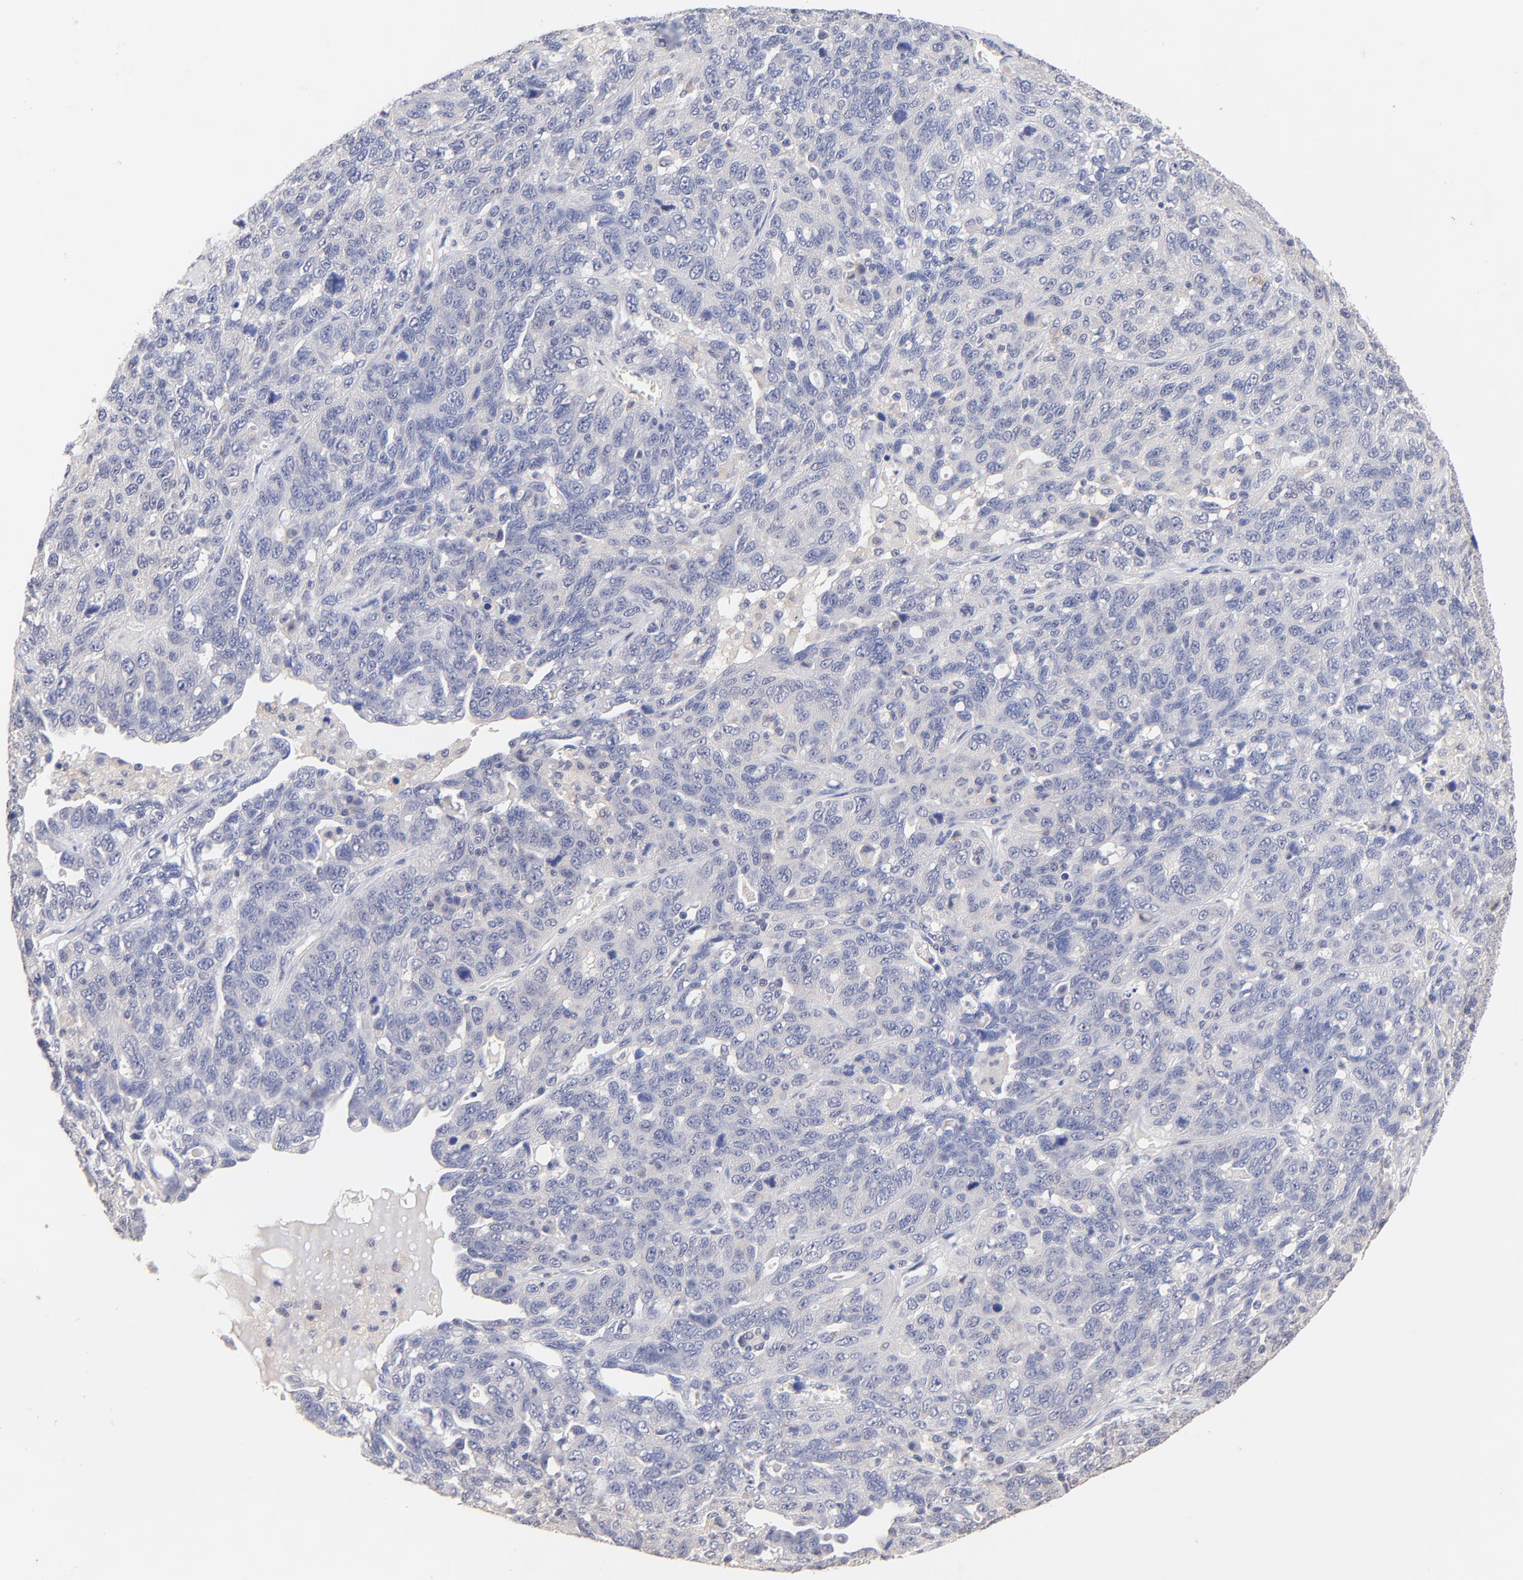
{"staining": {"intensity": "negative", "quantity": "none", "location": "none"}, "tissue": "ovarian cancer", "cell_type": "Tumor cells", "image_type": "cancer", "snomed": [{"axis": "morphology", "description": "Cystadenocarcinoma, serous, NOS"}, {"axis": "topography", "description": "Ovary"}], "caption": "Tumor cells are negative for brown protein staining in ovarian serous cystadenocarcinoma. (Immunohistochemistry, brightfield microscopy, high magnification).", "gene": "RIBC2", "patient": {"sex": "female", "age": 71}}